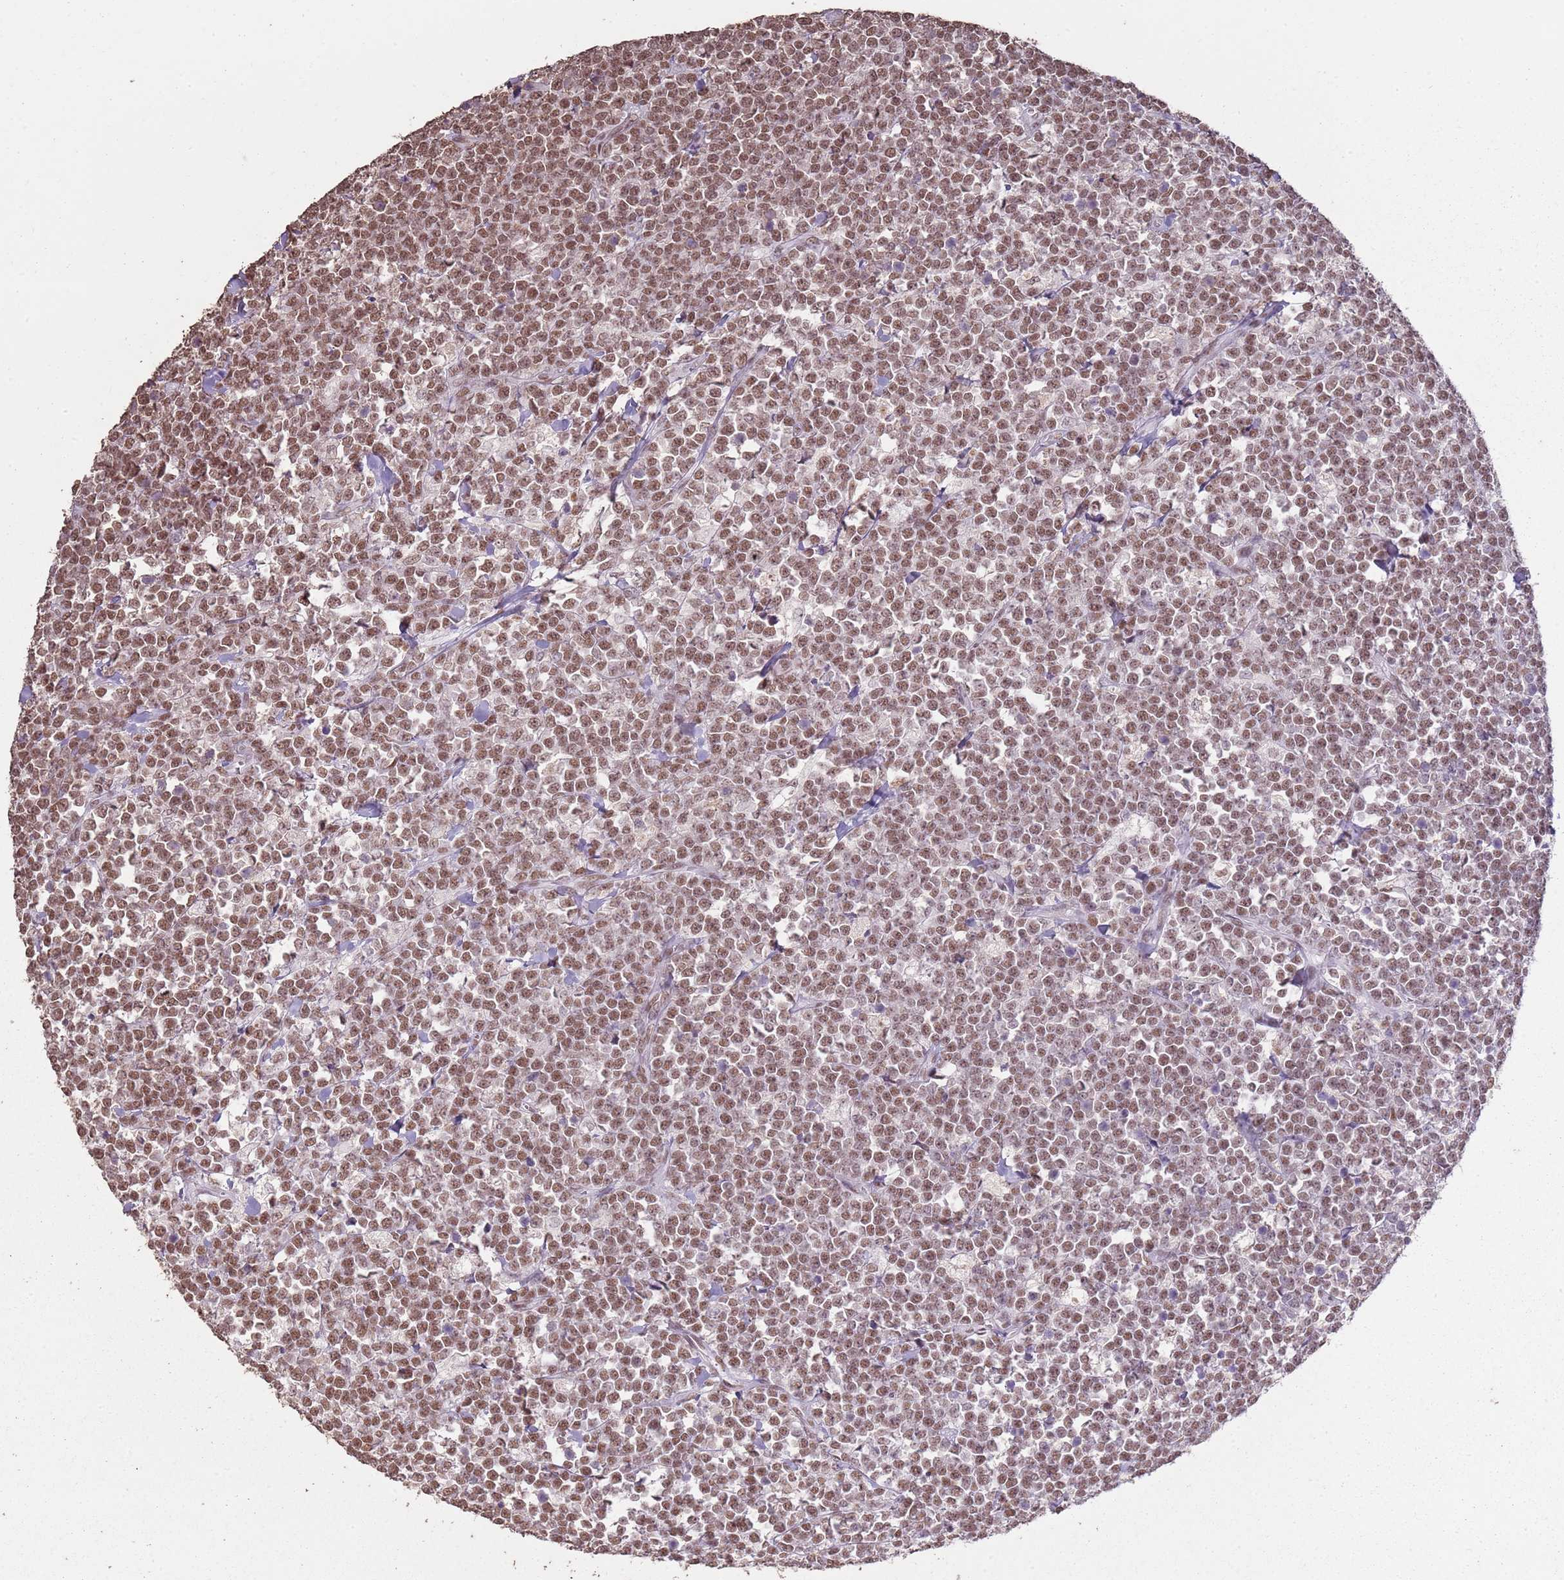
{"staining": {"intensity": "moderate", "quantity": ">75%", "location": "nuclear"}, "tissue": "lymphoma", "cell_type": "Tumor cells", "image_type": "cancer", "snomed": [{"axis": "morphology", "description": "Malignant lymphoma, non-Hodgkin's type, High grade"}, {"axis": "topography", "description": "Small intestine"}, {"axis": "topography", "description": "Colon"}], "caption": "Malignant lymphoma, non-Hodgkin's type (high-grade) stained with DAB (3,3'-diaminobenzidine) immunohistochemistry (IHC) exhibits medium levels of moderate nuclear positivity in approximately >75% of tumor cells.", "gene": "ARL14EP", "patient": {"sex": "male", "age": 8}}